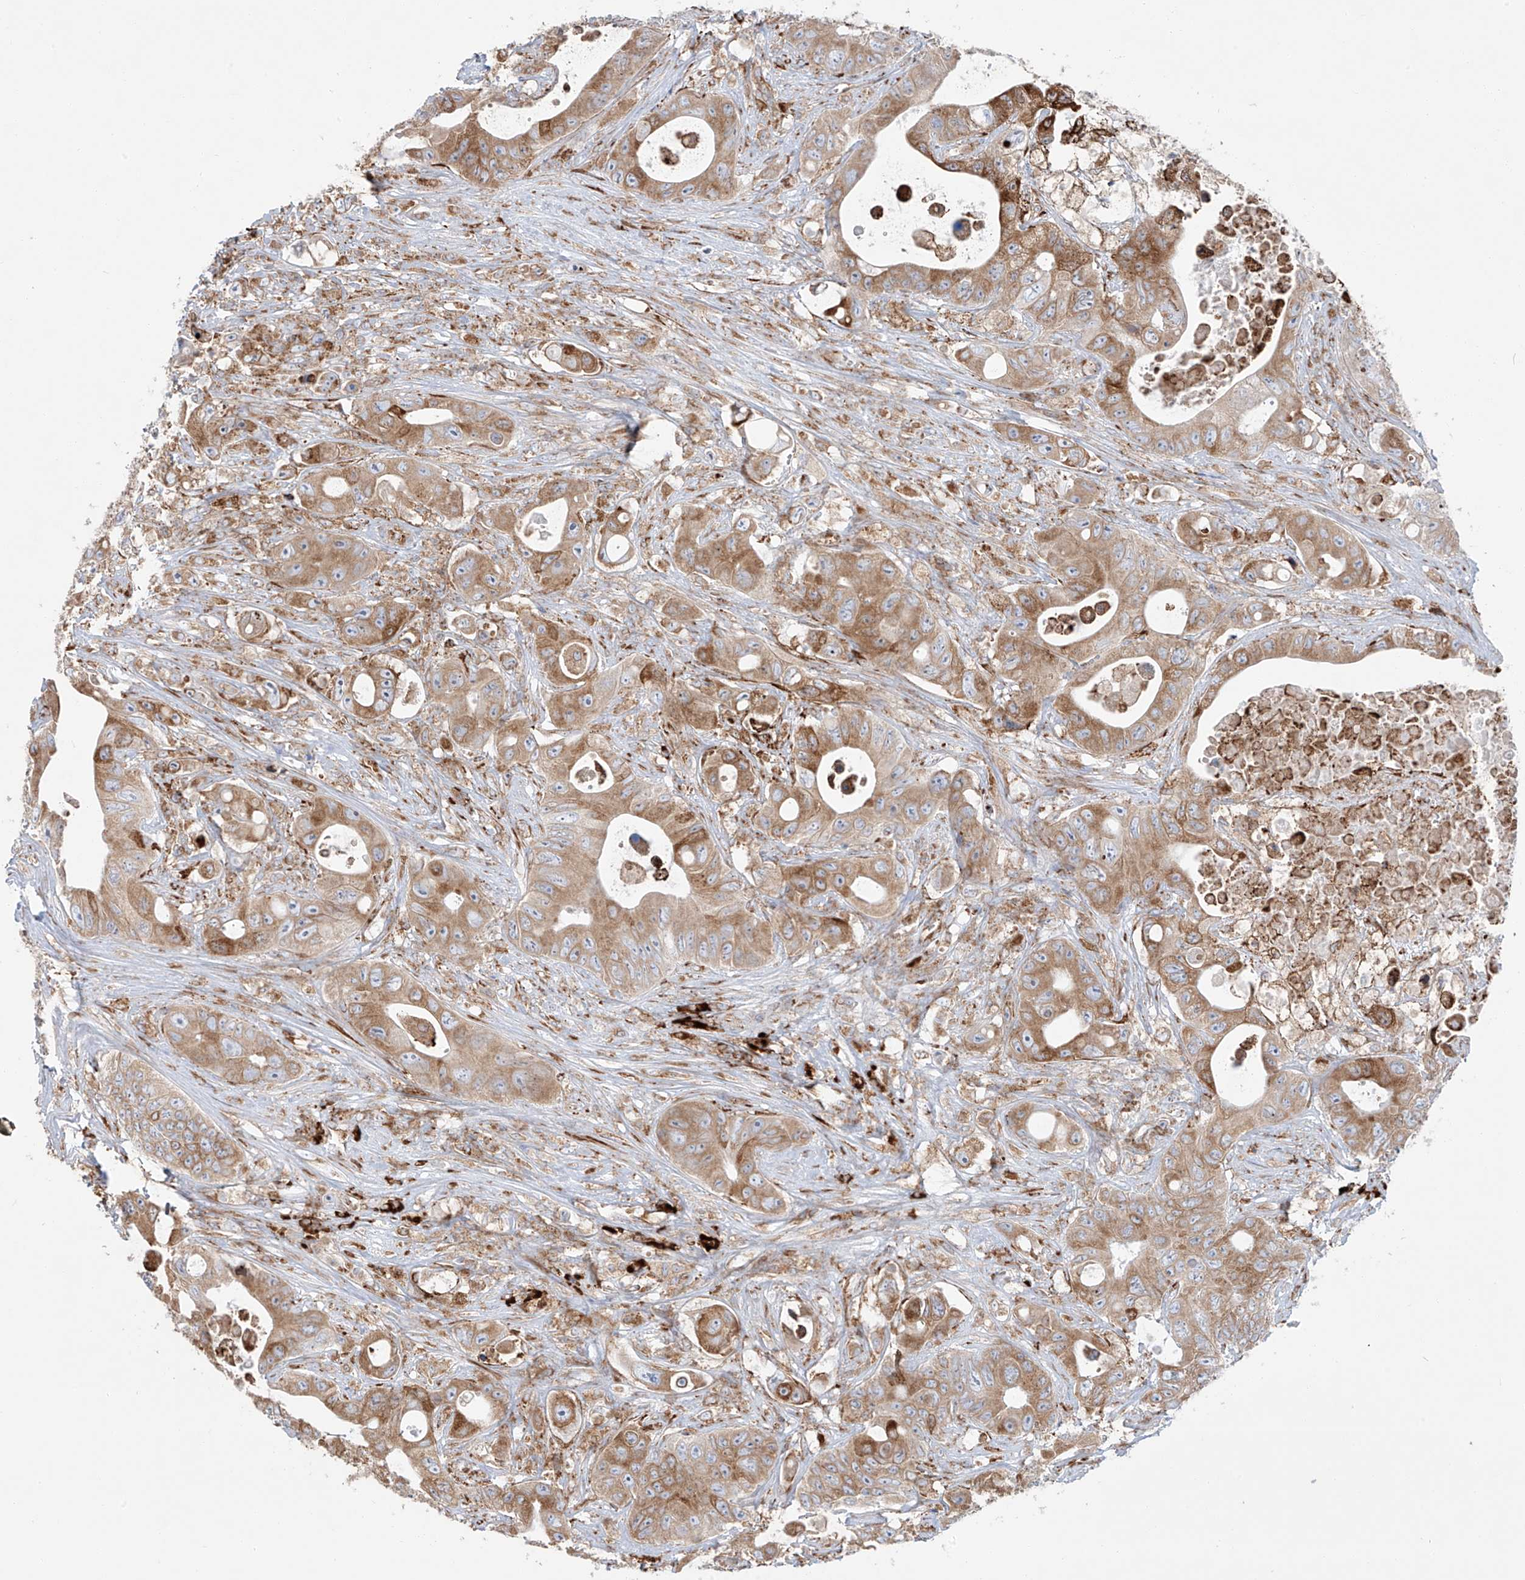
{"staining": {"intensity": "moderate", "quantity": ">75%", "location": "cytoplasmic/membranous"}, "tissue": "colorectal cancer", "cell_type": "Tumor cells", "image_type": "cancer", "snomed": [{"axis": "morphology", "description": "Adenocarcinoma, NOS"}, {"axis": "topography", "description": "Colon"}], "caption": "Immunohistochemical staining of human colorectal cancer (adenocarcinoma) exhibits medium levels of moderate cytoplasmic/membranous protein staining in approximately >75% of tumor cells. (DAB IHC with brightfield microscopy, high magnification).", "gene": "MX1", "patient": {"sex": "female", "age": 46}}